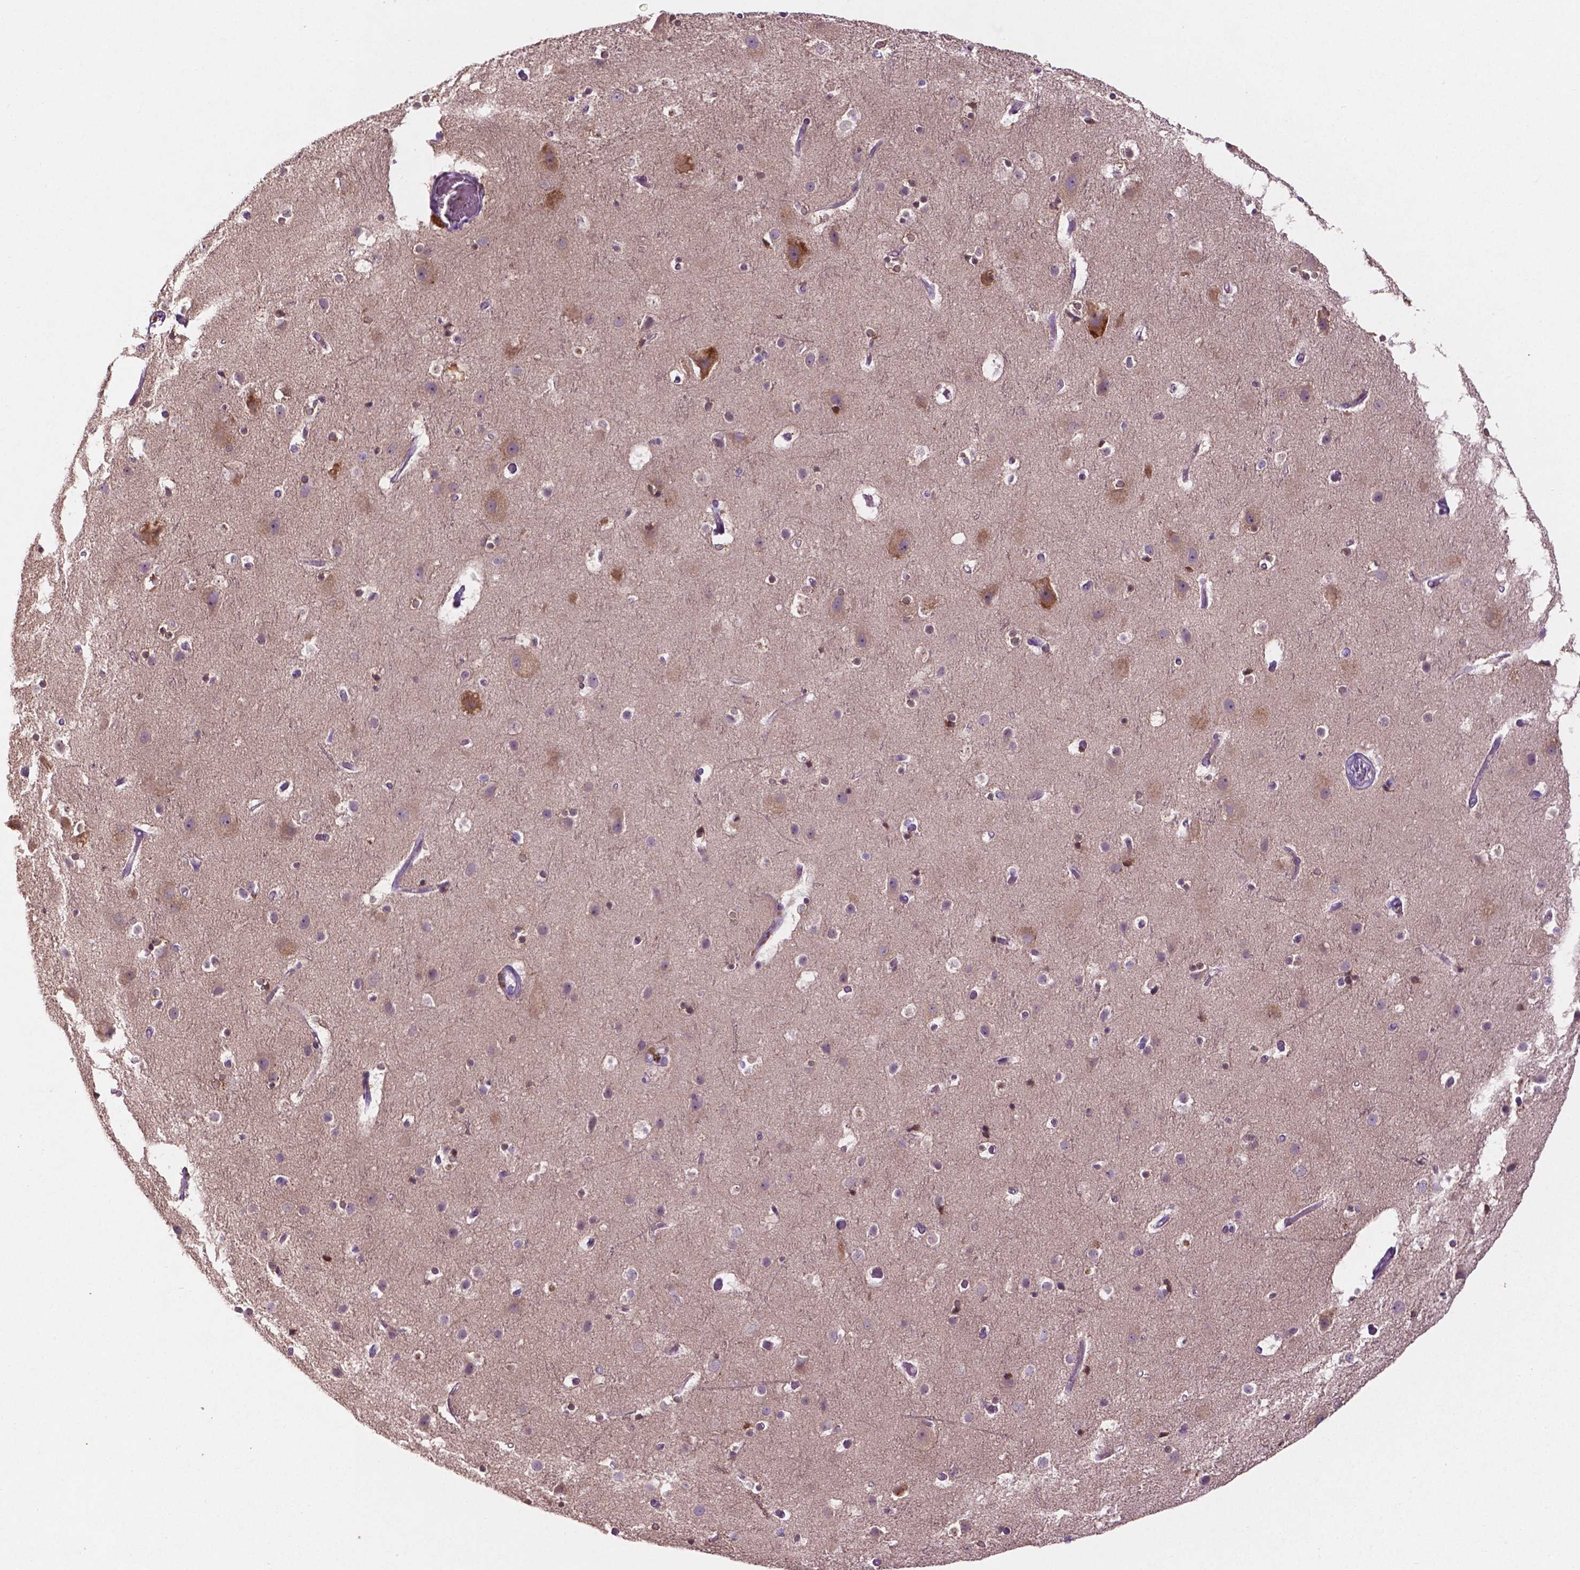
{"staining": {"intensity": "negative", "quantity": "none", "location": "none"}, "tissue": "cerebral cortex", "cell_type": "Endothelial cells", "image_type": "normal", "snomed": [{"axis": "morphology", "description": "Normal tissue, NOS"}, {"axis": "topography", "description": "Cerebral cortex"}], "caption": "Endothelial cells show no significant staining in normal cerebral cortex. (DAB (3,3'-diaminobenzidine) immunohistochemistry with hematoxylin counter stain).", "gene": "ARL5C", "patient": {"sex": "female", "age": 52}}